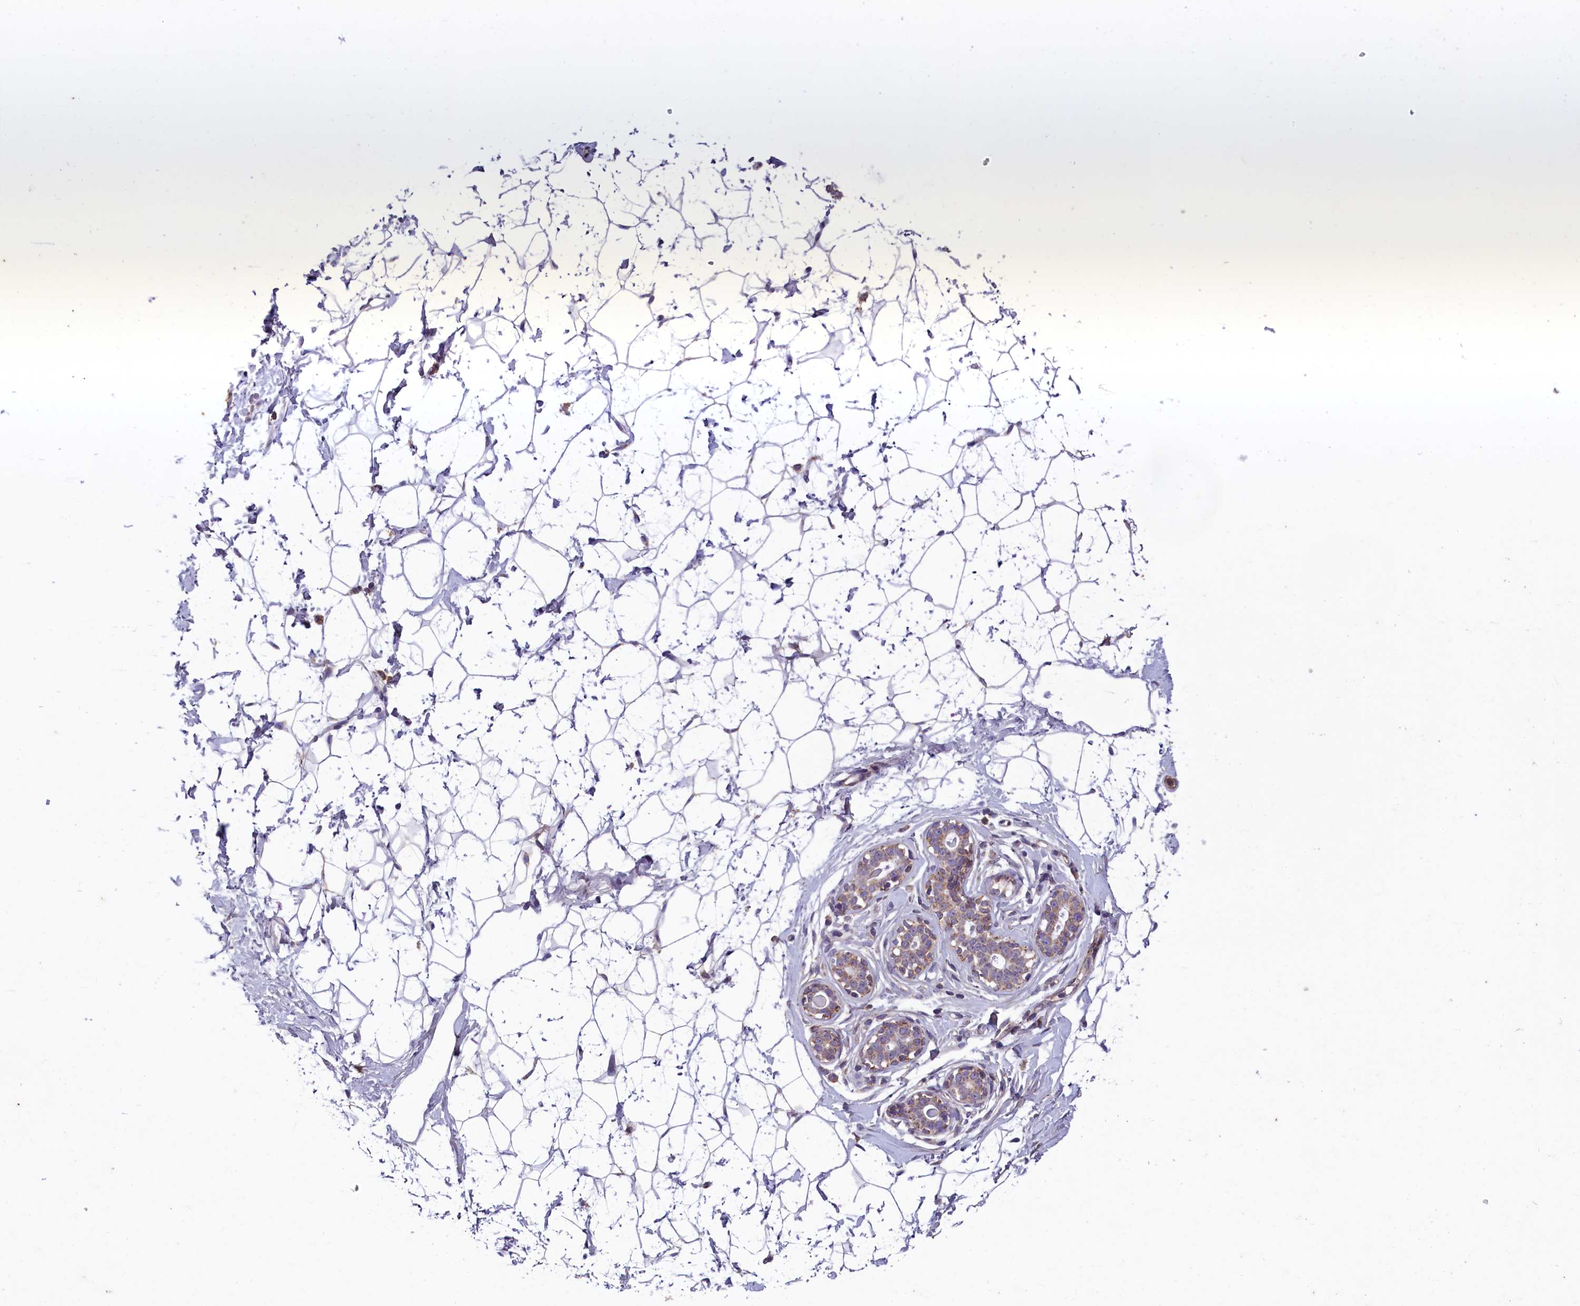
{"staining": {"intensity": "negative", "quantity": "none", "location": "none"}, "tissue": "breast", "cell_type": "Adipocytes", "image_type": "normal", "snomed": [{"axis": "morphology", "description": "Normal tissue, NOS"}, {"axis": "morphology", "description": "Adenoma, NOS"}, {"axis": "topography", "description": "Breast"}], "caption": "Immunohistochemistry (IHC) of unremarkable human breast reveals no staining in adipocytes.", "gene": "ACAD8", "patient": {"sex": "female", "age": 23}}